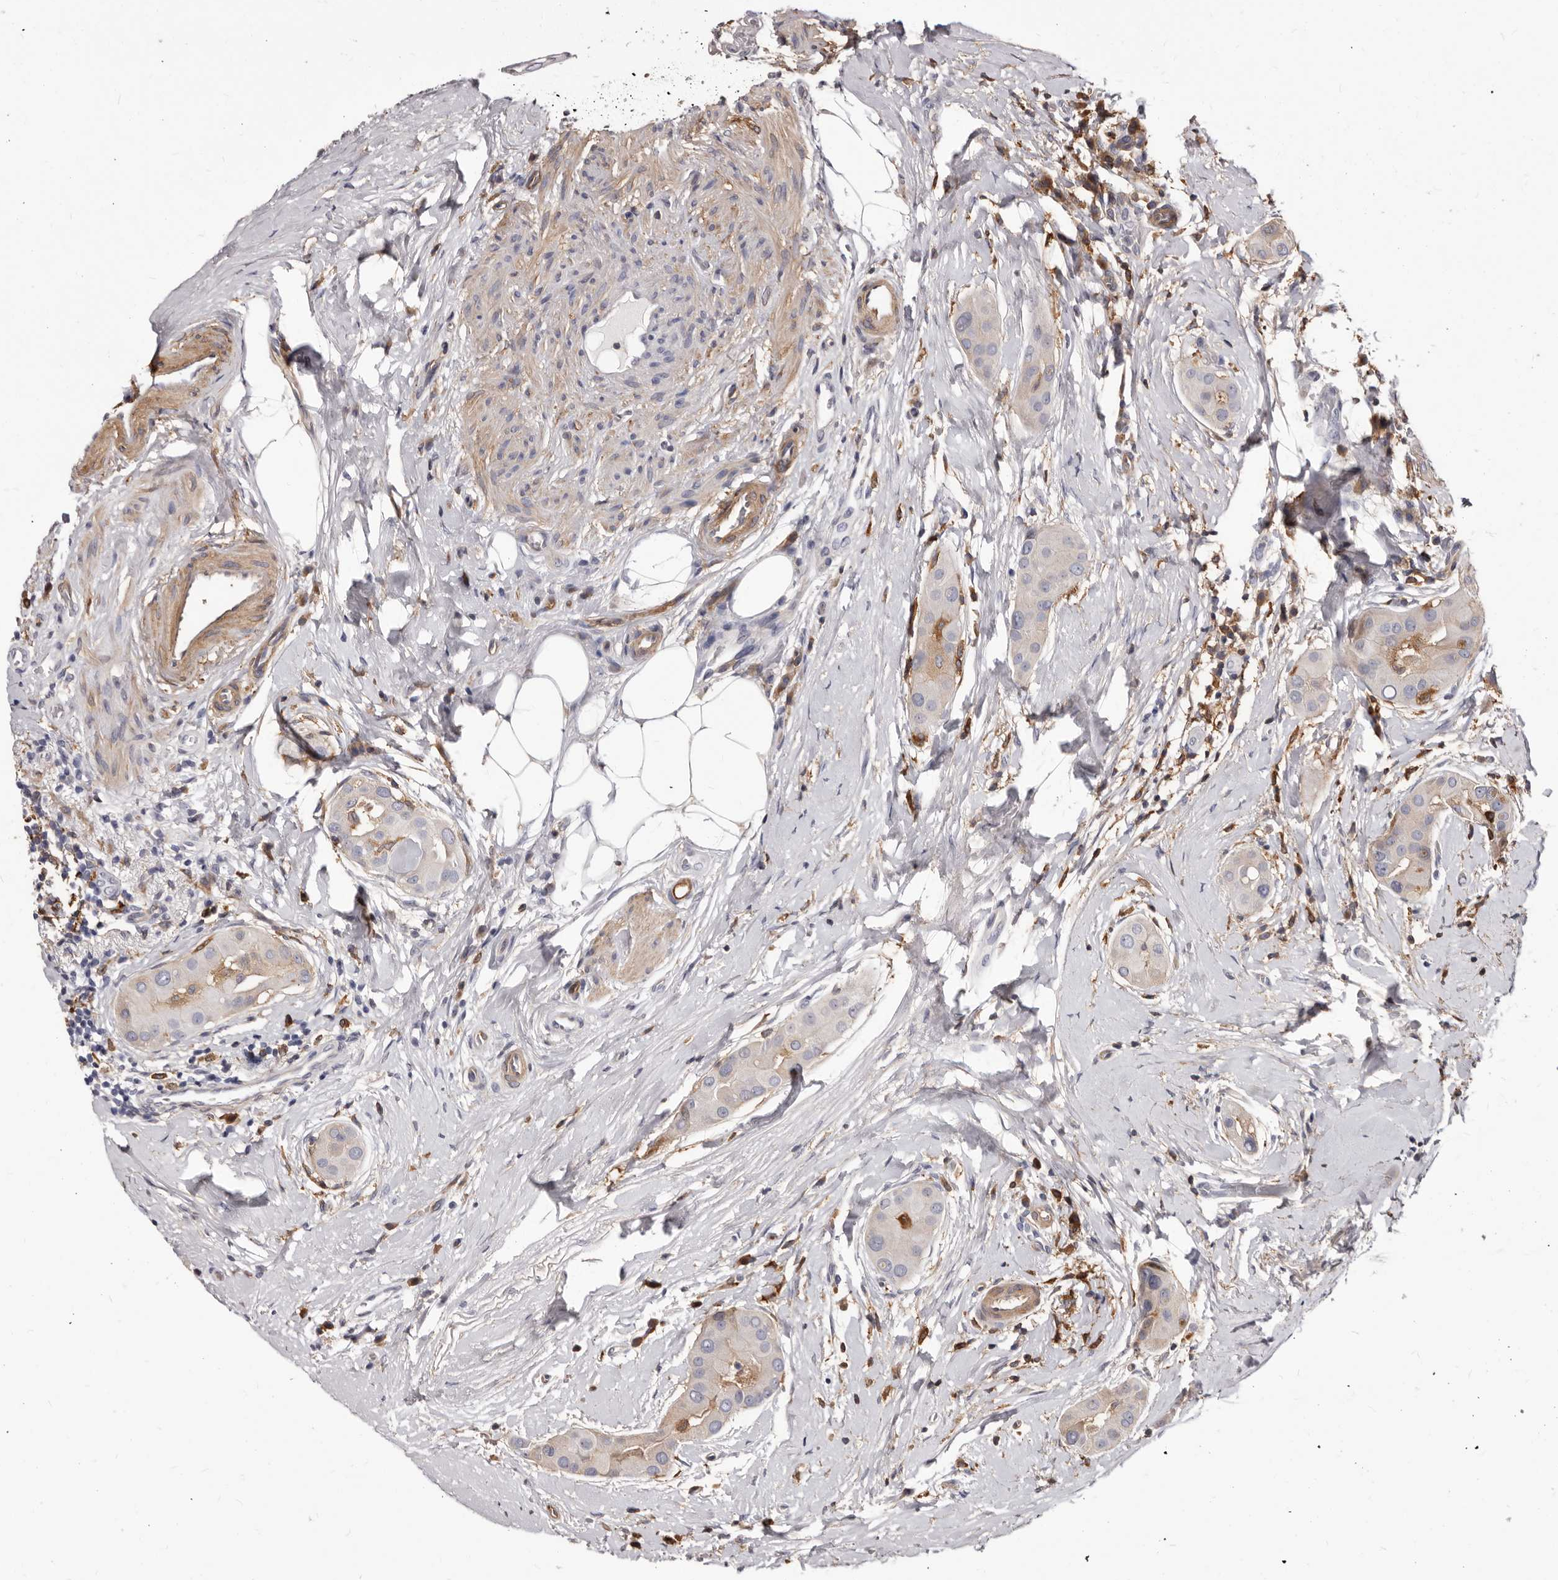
{"staining": {"intensity": "negative", "quantity": "none", "location": "none"}, "tissue": "thyroid cancer", "cell_type": "Tumor cells", "image_type": "cancer", "snomed": [{"axis": "morphology", "description": "Papillary adenocarcinoma, NOS"}, {"axis": "topography", "description": "Thyroid gland"}], "caption": "This is an IHC histopathology image of papillary adenocarcinoma (thyroid). There is no expression in tumor cells.", "gene": "NIBAN1", "patient": {"sex": "male", "age": 33}}